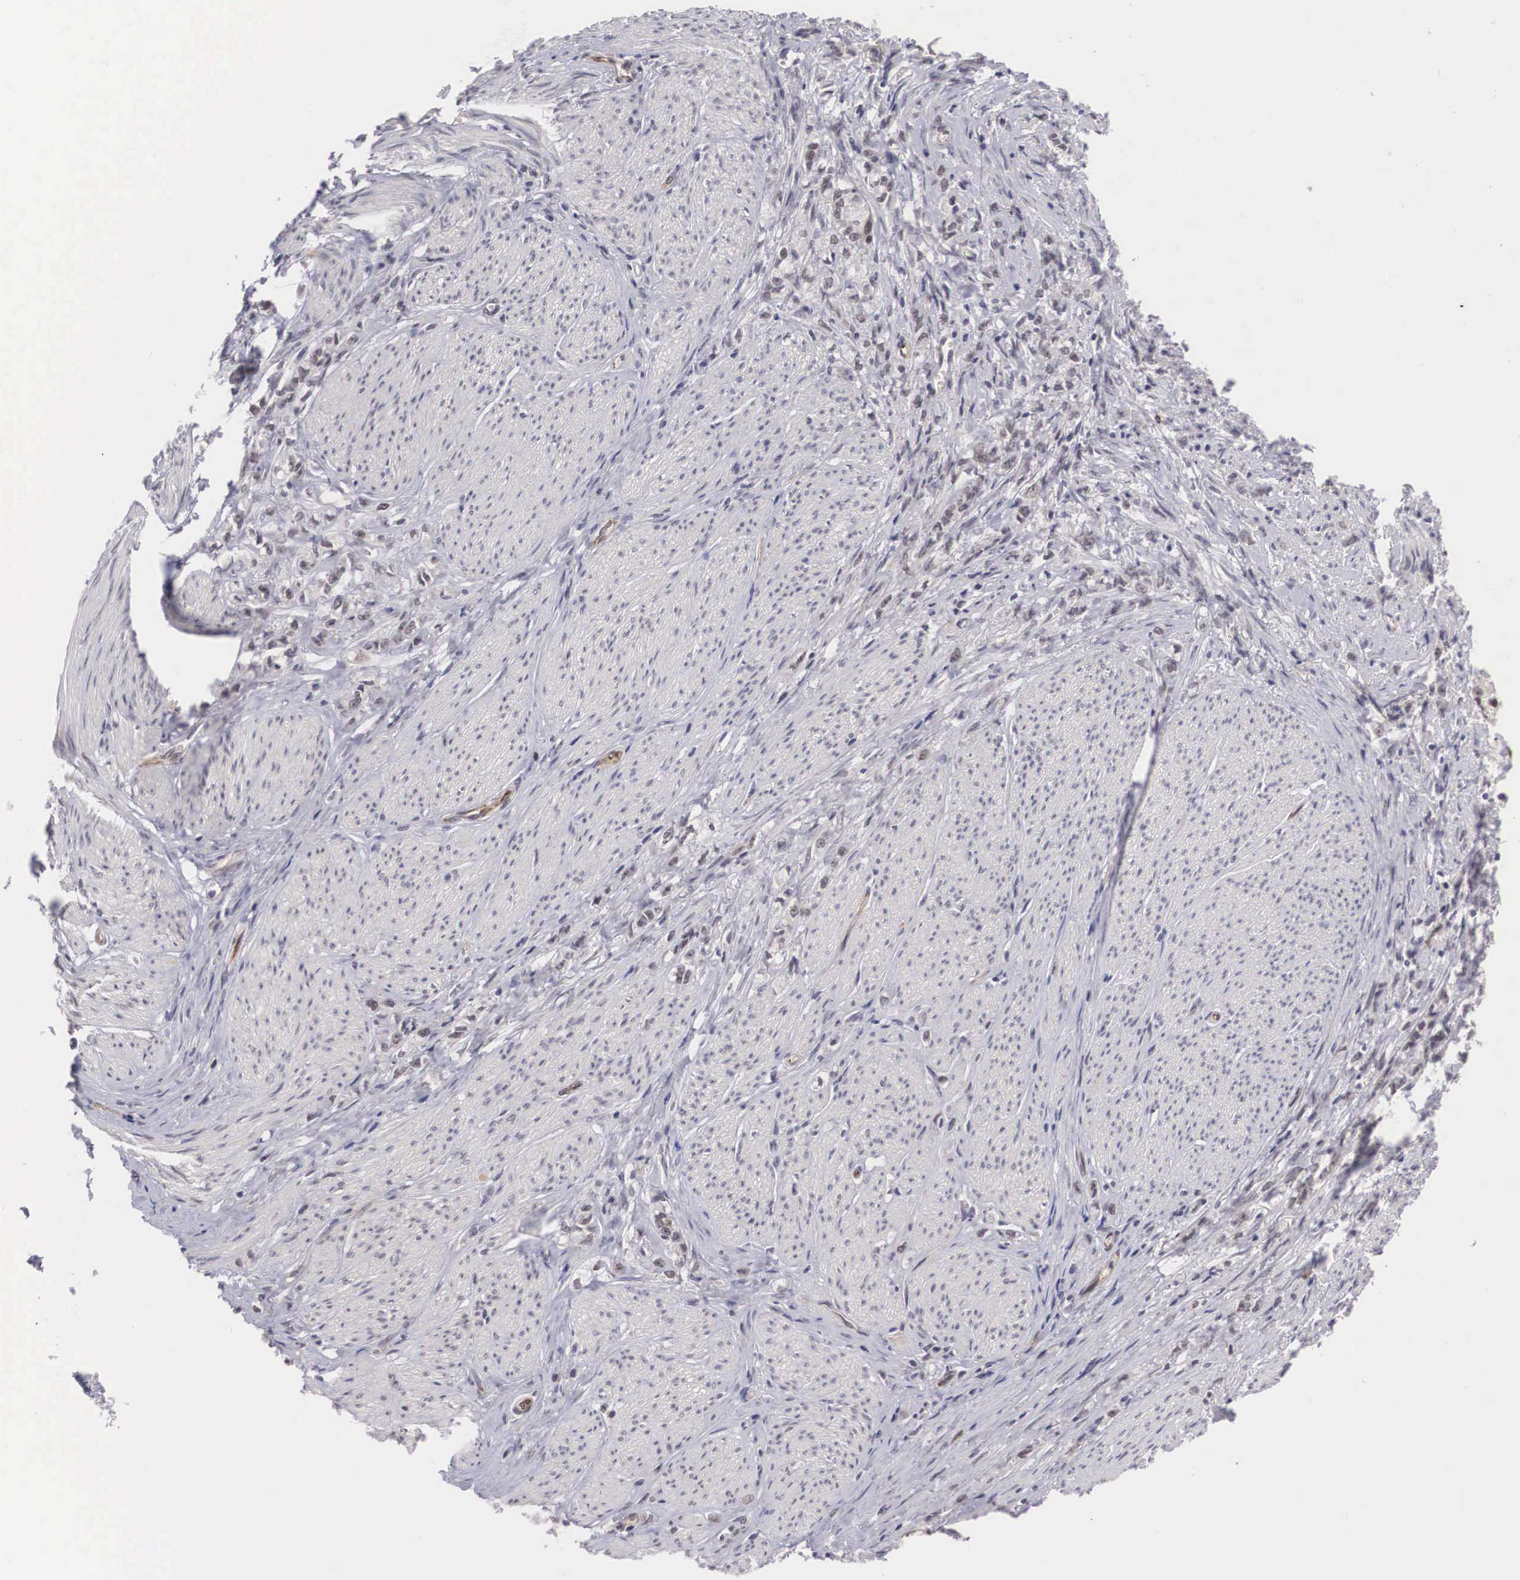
{"staining": {"intensity": "weak", "quantity": ">75%", "location": "nuclear"}, "tissue": "stomach cancer", "cell_type": "Tumor cells", "image_type": "cancer", "snomed": [{"axis": "morphology", "description": "Adenocarcinoma, NOS"}, {"axis": "topography", "description": "Stomach"}], "caption": "Protein staining shows weak nuclear staining in approximately >75% of tumor cells in stomach cancer (adenocarcinoma).", "gene": "MORC2", "patient": {"sex": "male", "age": 72}}